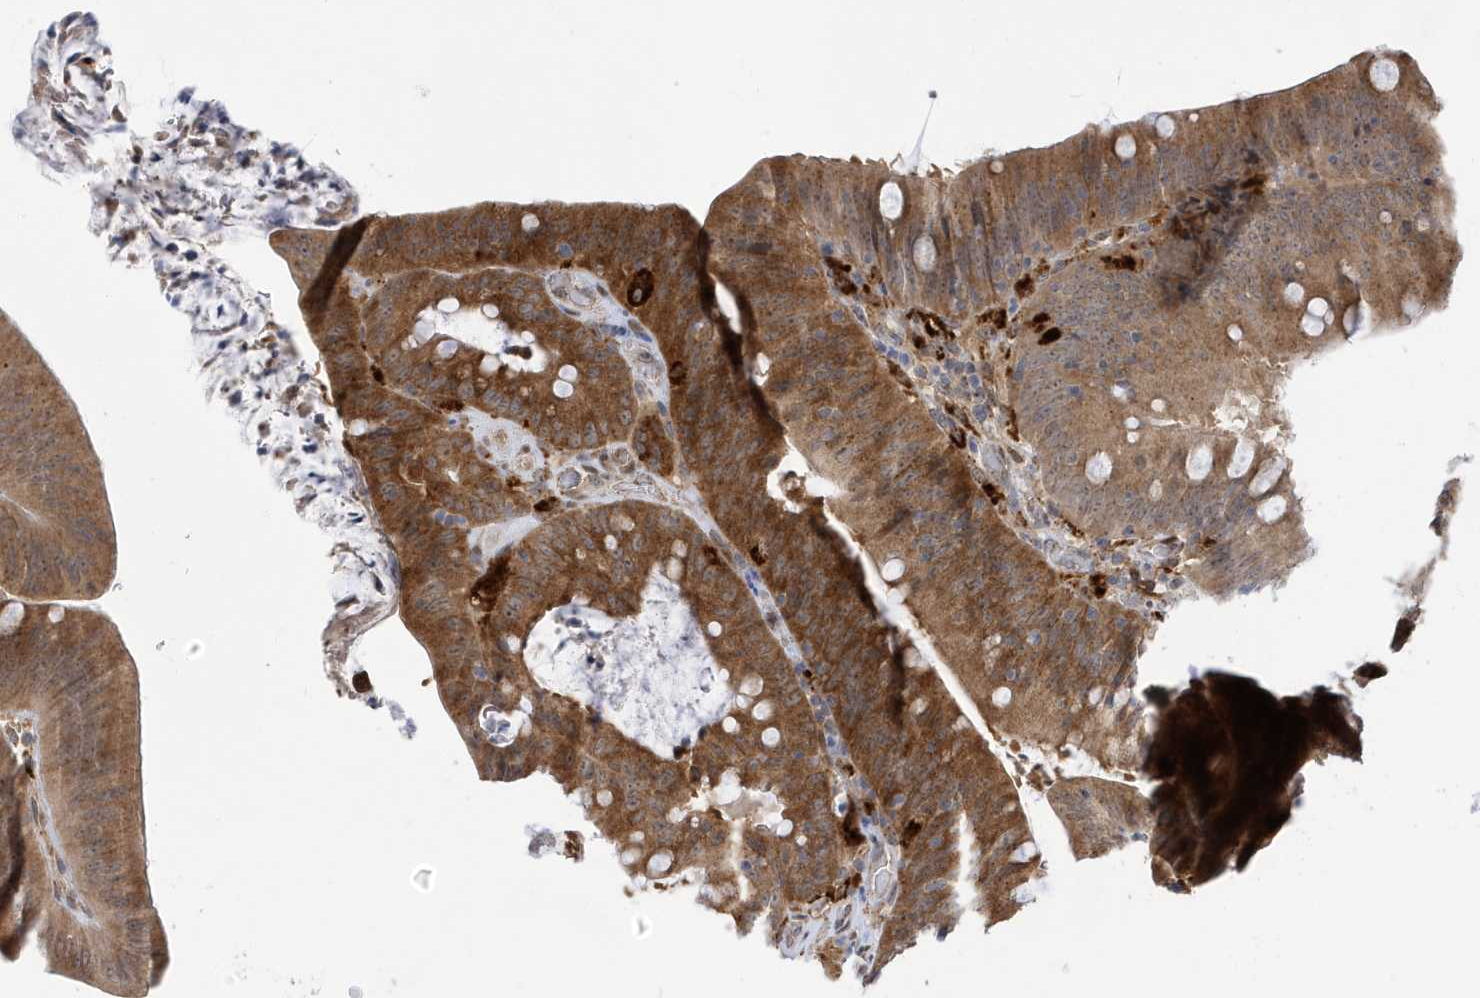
{"staining": {"intensity": "moderate", "quantity": ">75%", "location": "cytoplasmic/membranous"}, "tissue": "colorectal cancer", "cell_type": "Tumor cells", "image_type": "cancer", "snomed": [{"axis": "morphology", "description": "Normal tissue, NOS"}, {"axis": "topography", "description": "Colon"}], "caption": "Protein staining of colorectal cancer tissue reveals moderate cytoplasmic/membranous positivity in approximately >75% of tumor cells.", "gene": "ZNF507", "patient": {"sex": "female", "age": 82}}